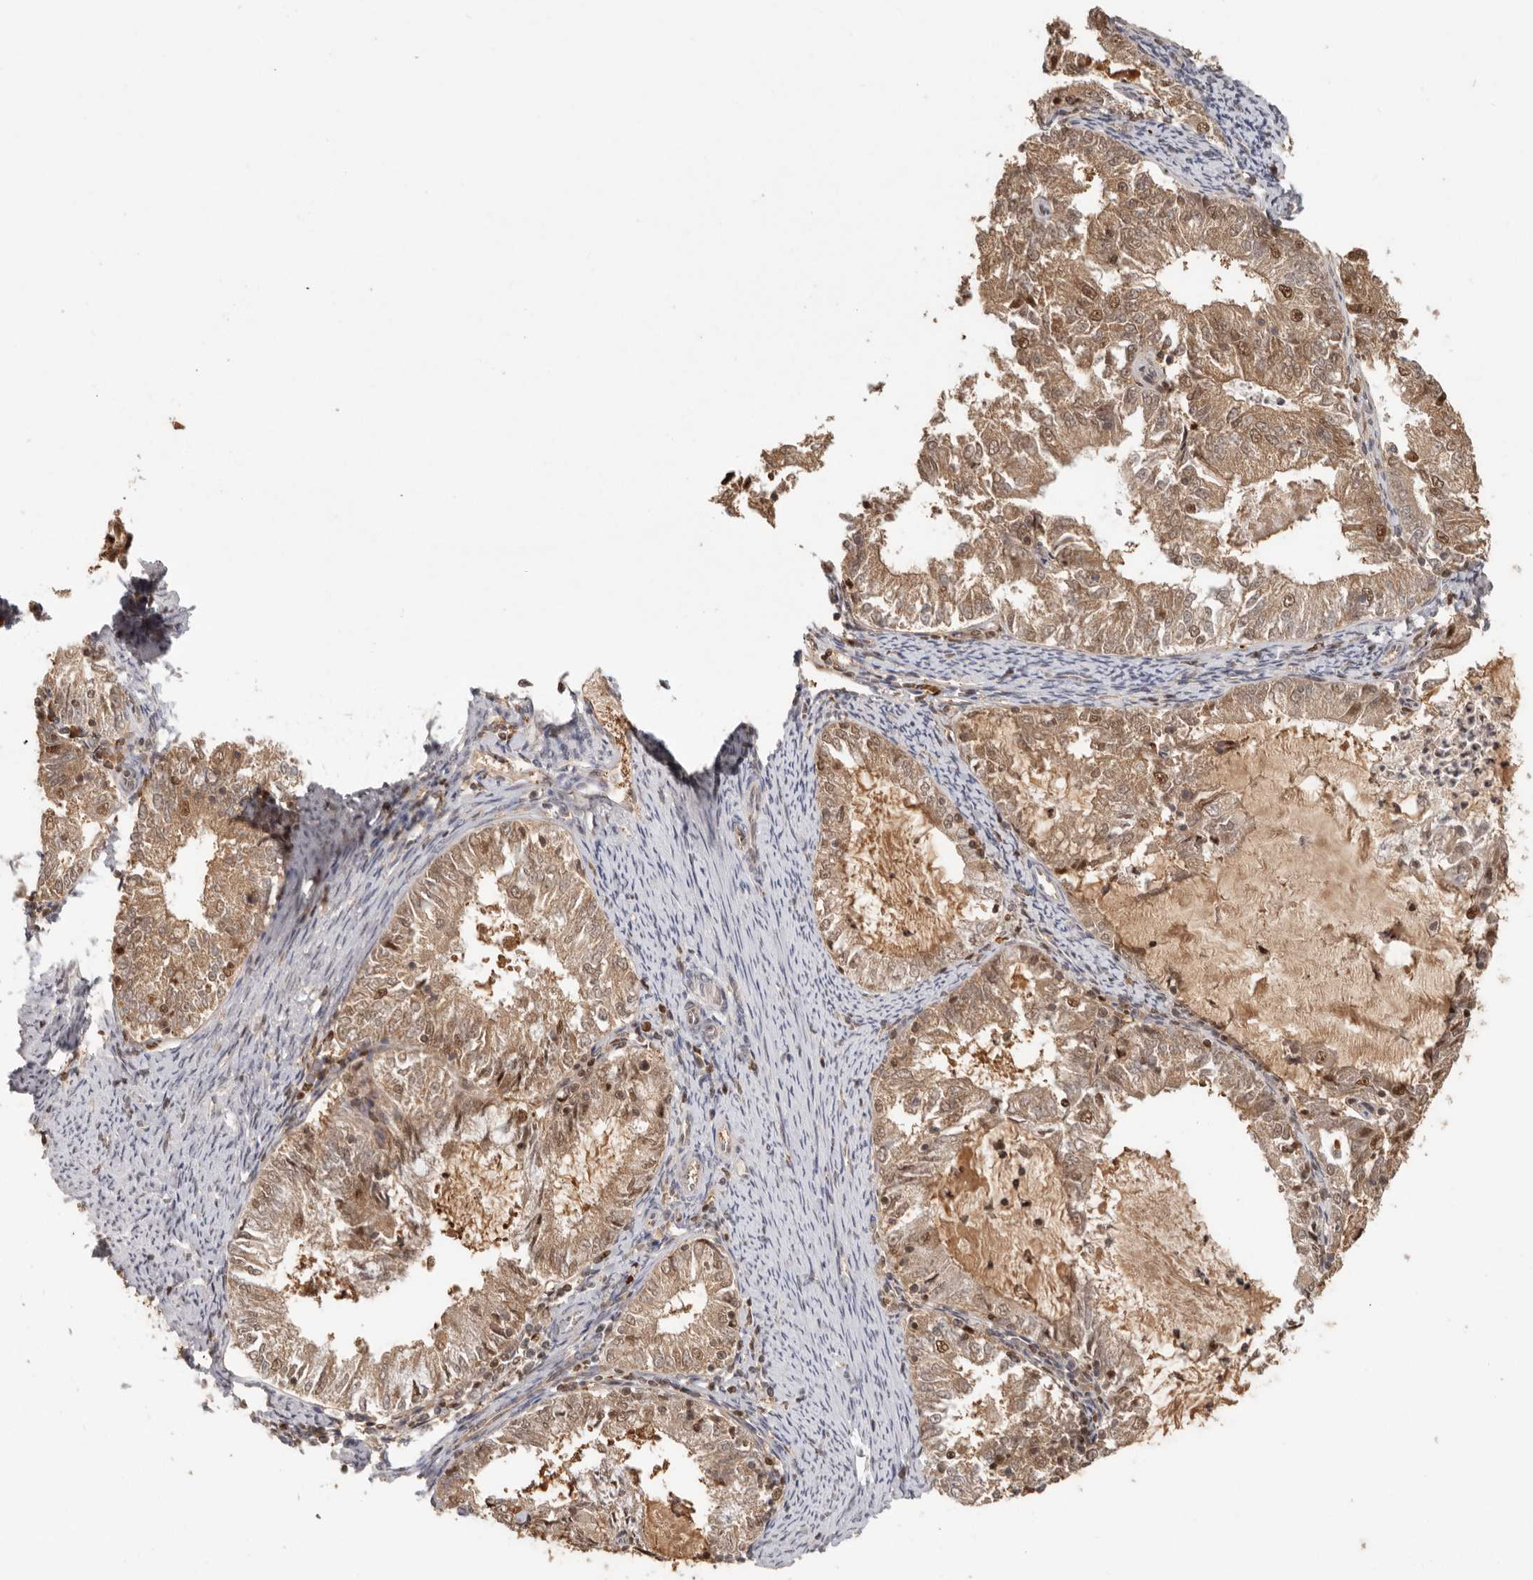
{"staining": {"intensity": "moderate", "quantity": ">75%", "location": "cytoplasmic/membranous,nuclear"}, "tissue": "endometrial cancer", "cell_type": "Tumor cells", "image_type": "cancer", "snomed": [{"axis": "morphology", "description": "Adenocarcinoma, NOS"}, {"axis": "topography", "description": "Endometrium"}], "caption": "A medium amount of moderate cytoplasmic/membranous and nuclear staining is present in about >75% of tumor cells in endometrial cancer tissue. The protein of interest is shown in brown color, while the nuclei are stained blue.", "gene": "PSMA5", "patient": {"sex": "female", "age": 57}}